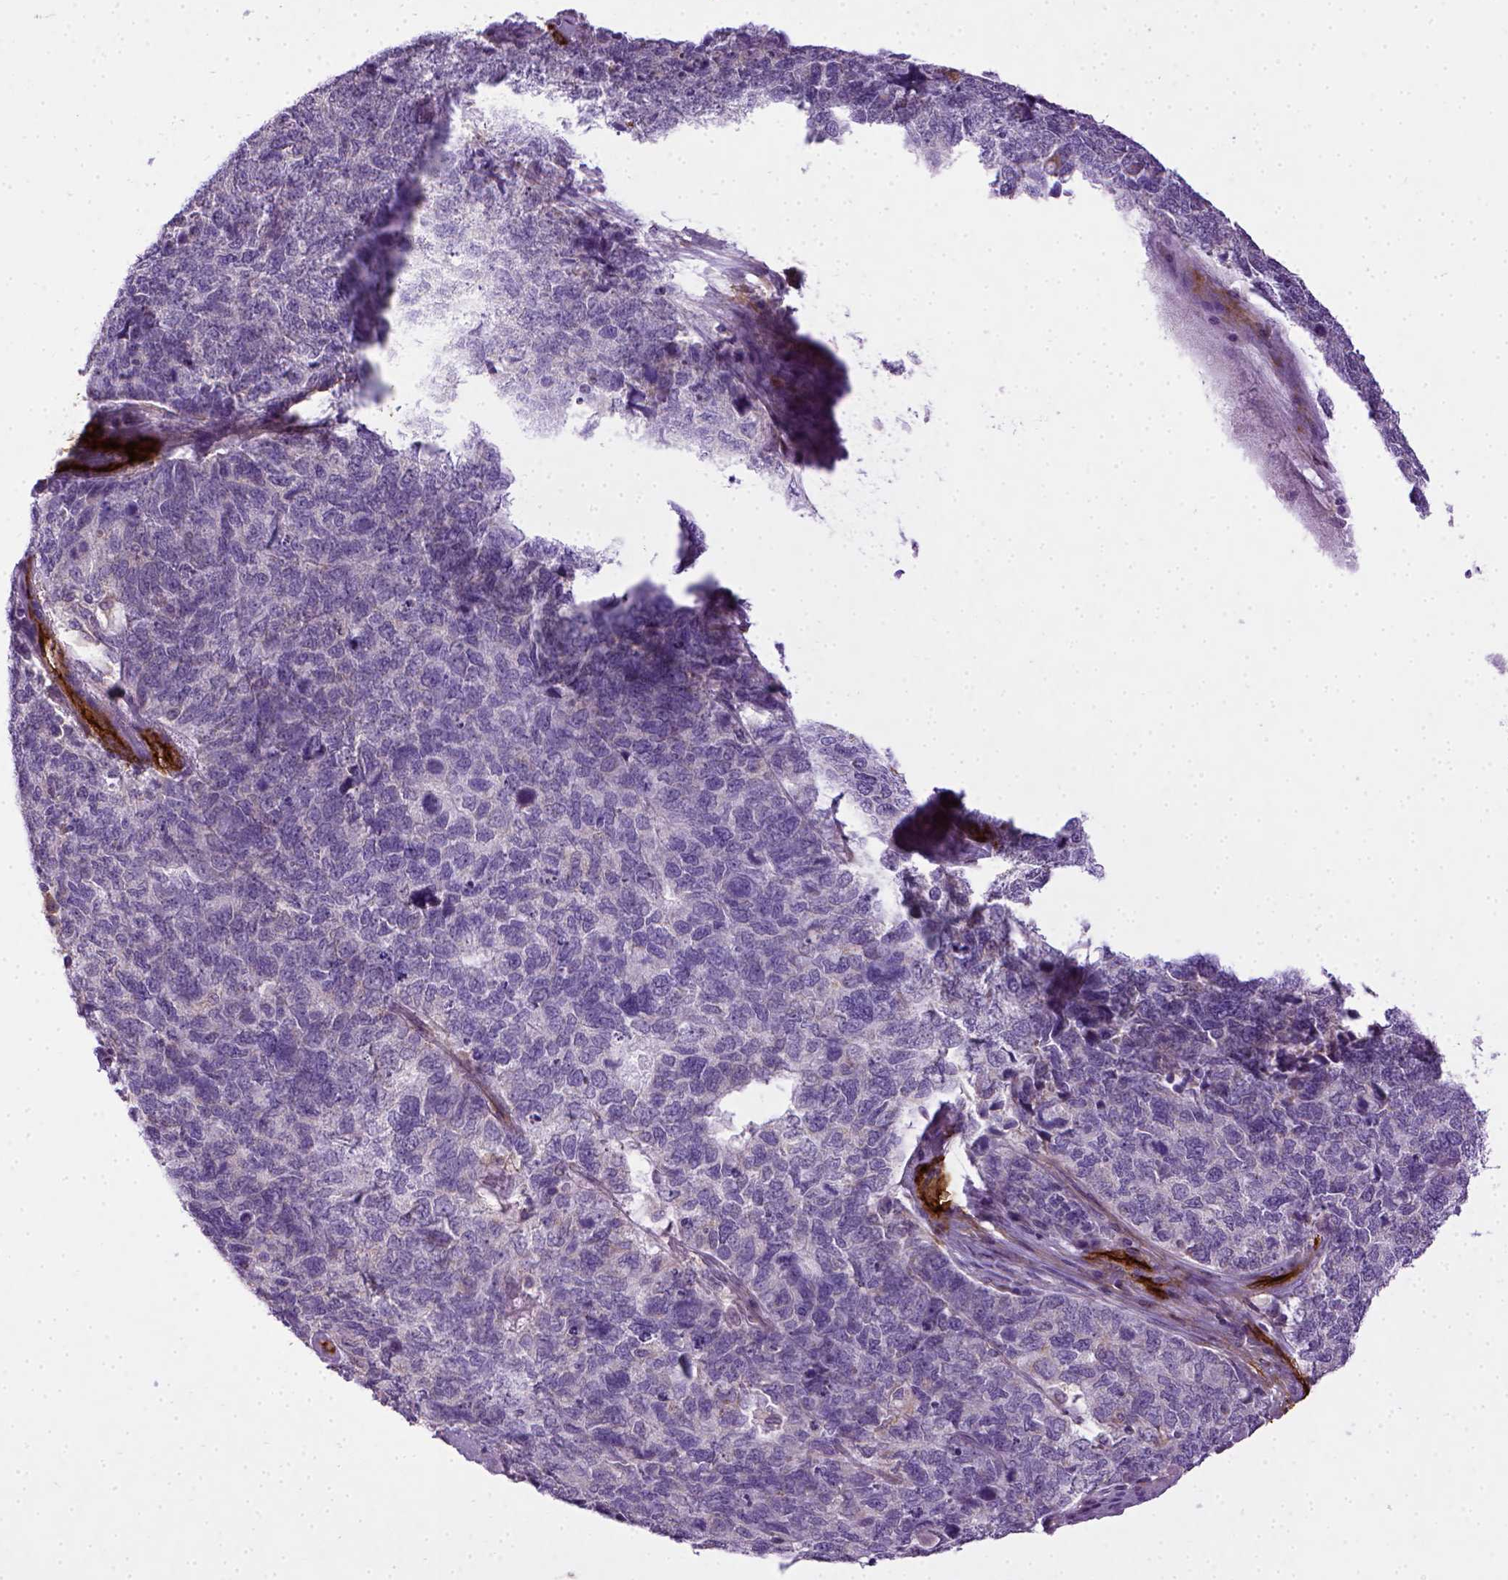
{"staining": {"intensity": "negative", "quantity": "none", "location": "none"}, "tissue": "cervical cancer", "cell_type": "Tumor cells", "image_type": "cancer", "snomed": [{"axis": "morphology", "description": "Squamous cell carcinoma, NOS"}, {"axis": "topography", "description": "Cervix"}], "caption": "Immunohistochemistry of squamous cell carcinoma (cervical) shows no expression in tumor cells.", "gene": "ENG", "patient": {"sex": "female", "age": 63}}